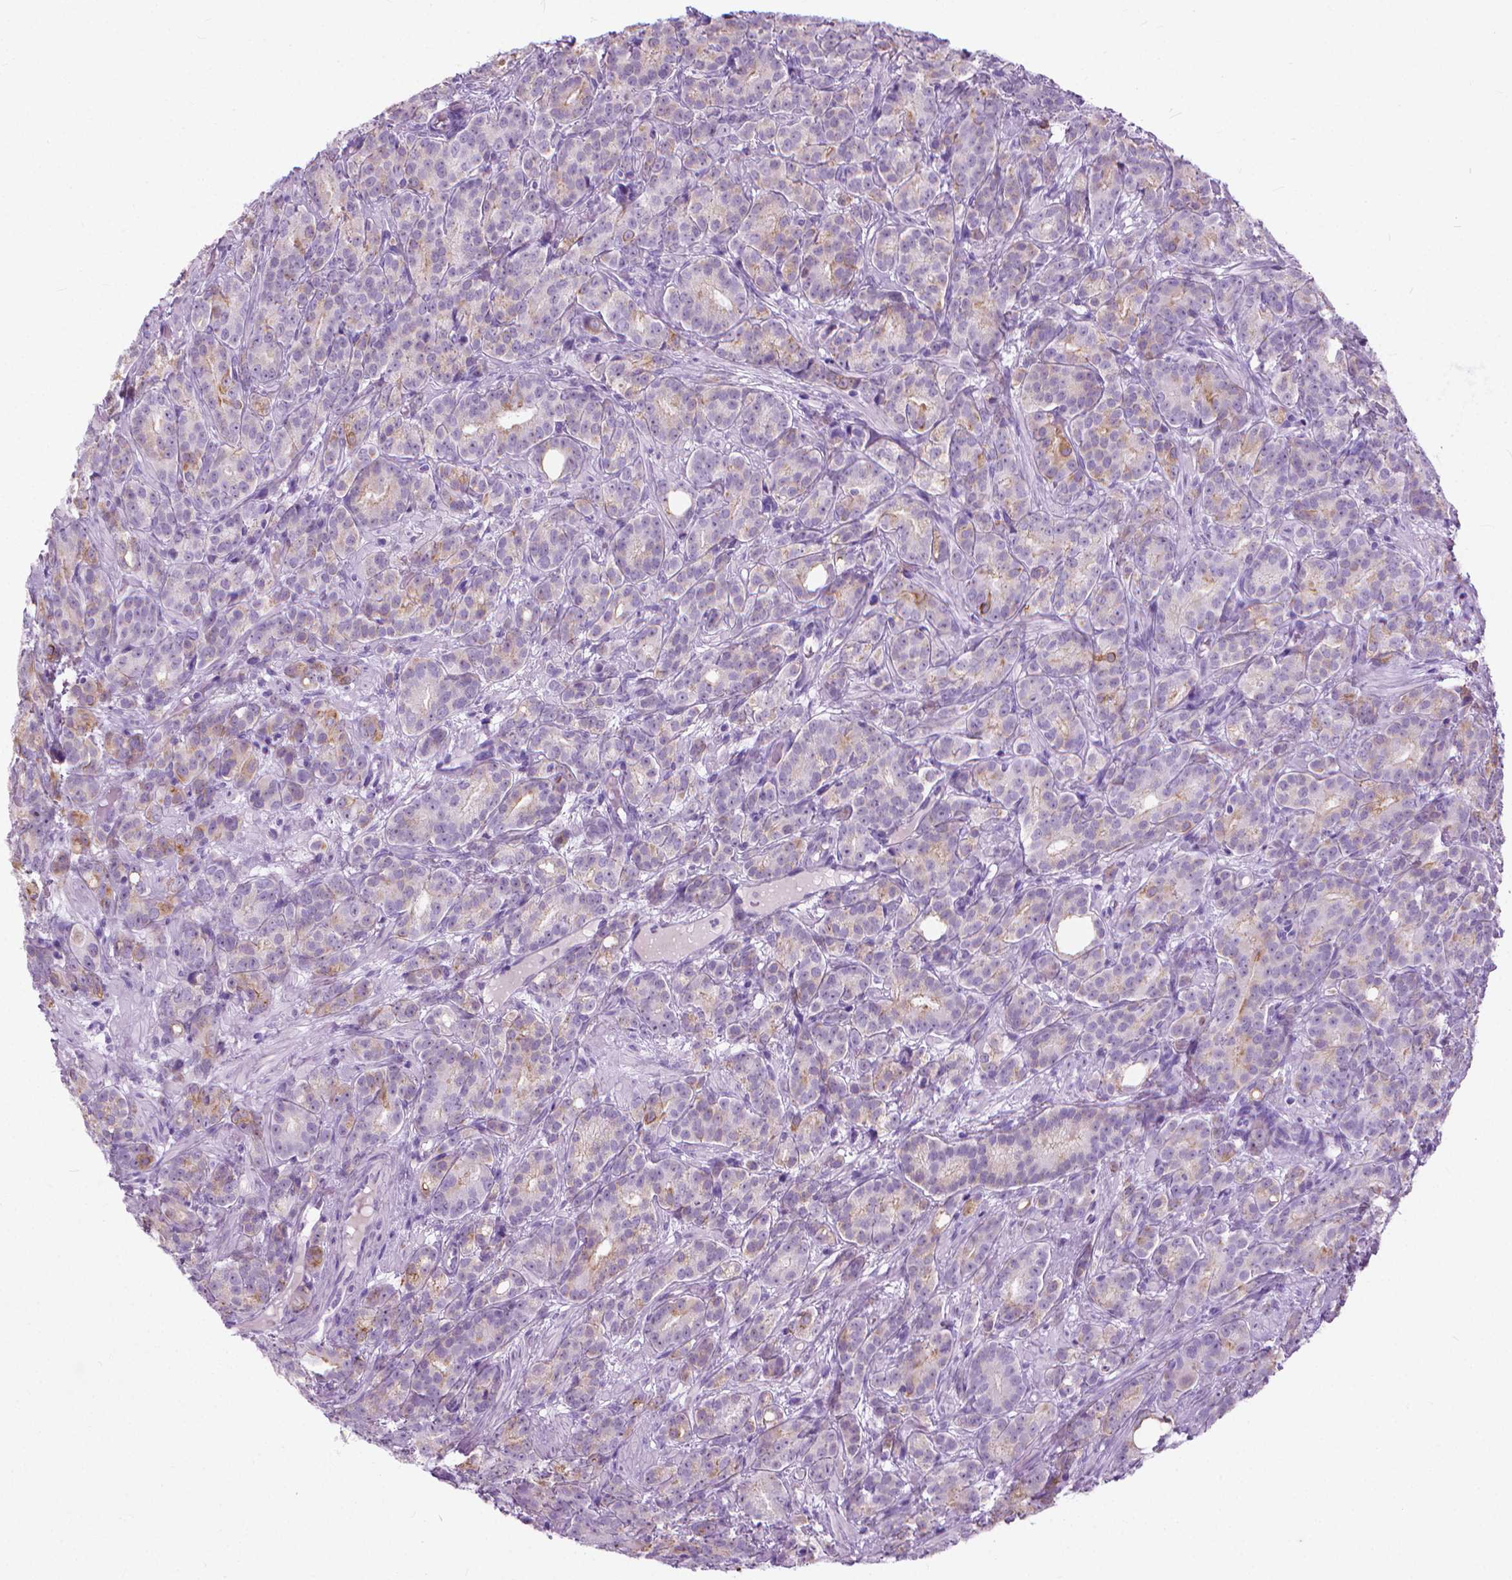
{"staining": {"intensity": "moderate", "quantity": "<25%", "location": "cytoplasmic/membranous"}, "tissue": "prostate cancer", "cell_type": "Tumor cells", "image_type": "cancer", "snomed": [{"axis": "morphology", "description": "Adenocarcinoma, High grade"}, {"axis": "topography", "description": "Prostate"}], "caption": "Immunohistochemistry of human prostate cancer exhibits low levels of moderate cytoplasmic/membranous staining in approximately <25% of tumor cells.", "gene": "HTR2B", "patient": {"sex": "male", "age": 90}}